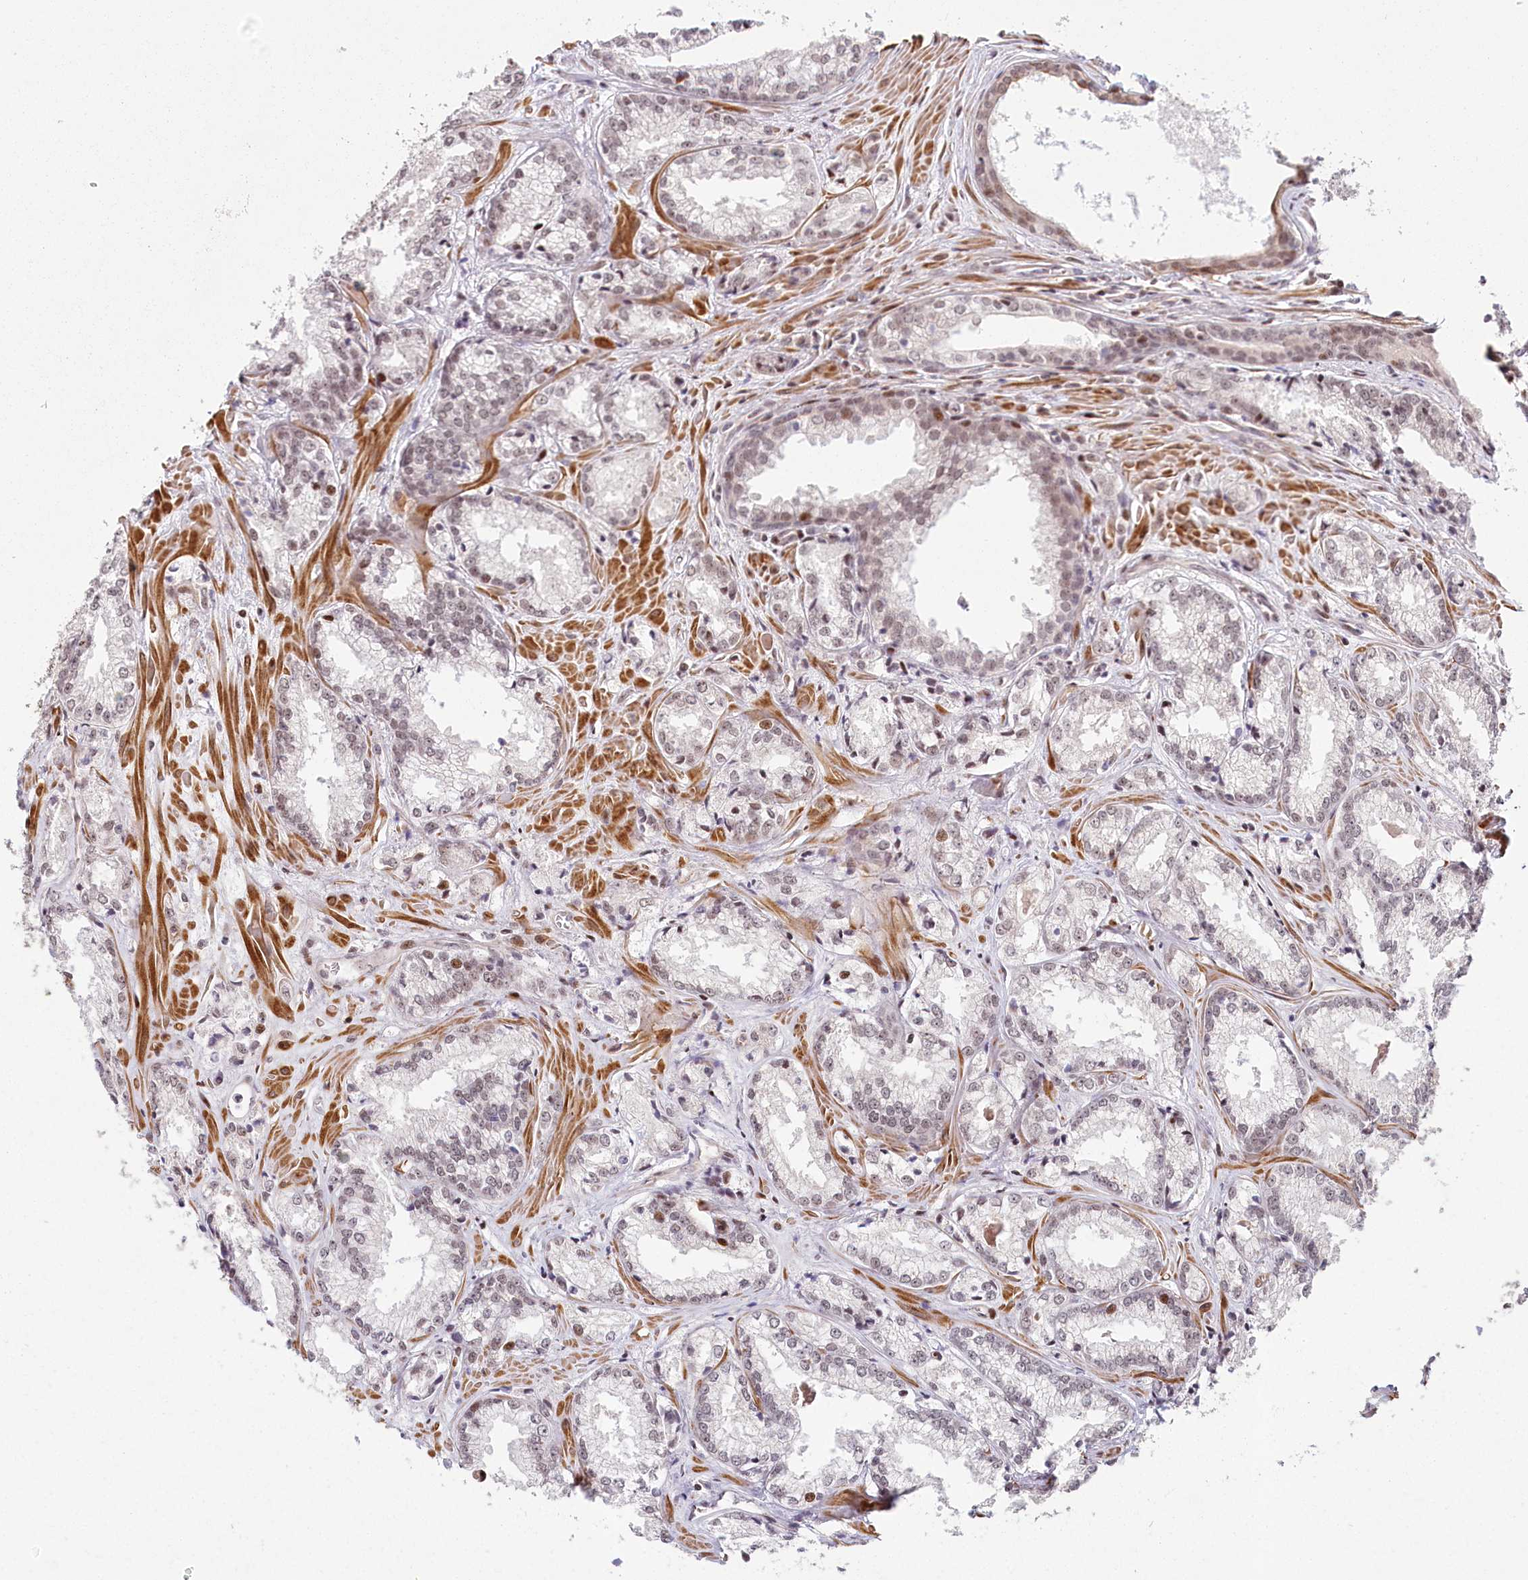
{"staining": {"intensity": "weak", "quantity": "<25%", "location": "nuclear"}, "tissue": "prostate cancer", "cell_type": "Tumor cells", "image_type": "cancer", "snomed": [{"axis": "morphology", "description": "Adenocarcinoma, Low grade"}, {"axis": "topography", "description": "Prostate"}], "caption": "This is a micrograph of IHC staining of prostate adenocarcinoma (low-grade), which shows no expression in tumor cells. (DAB immunohistochemistry with hematoxylin counter stain).", "gene": "FAM204A", "patient": {"sex": "male", "age": 47}}